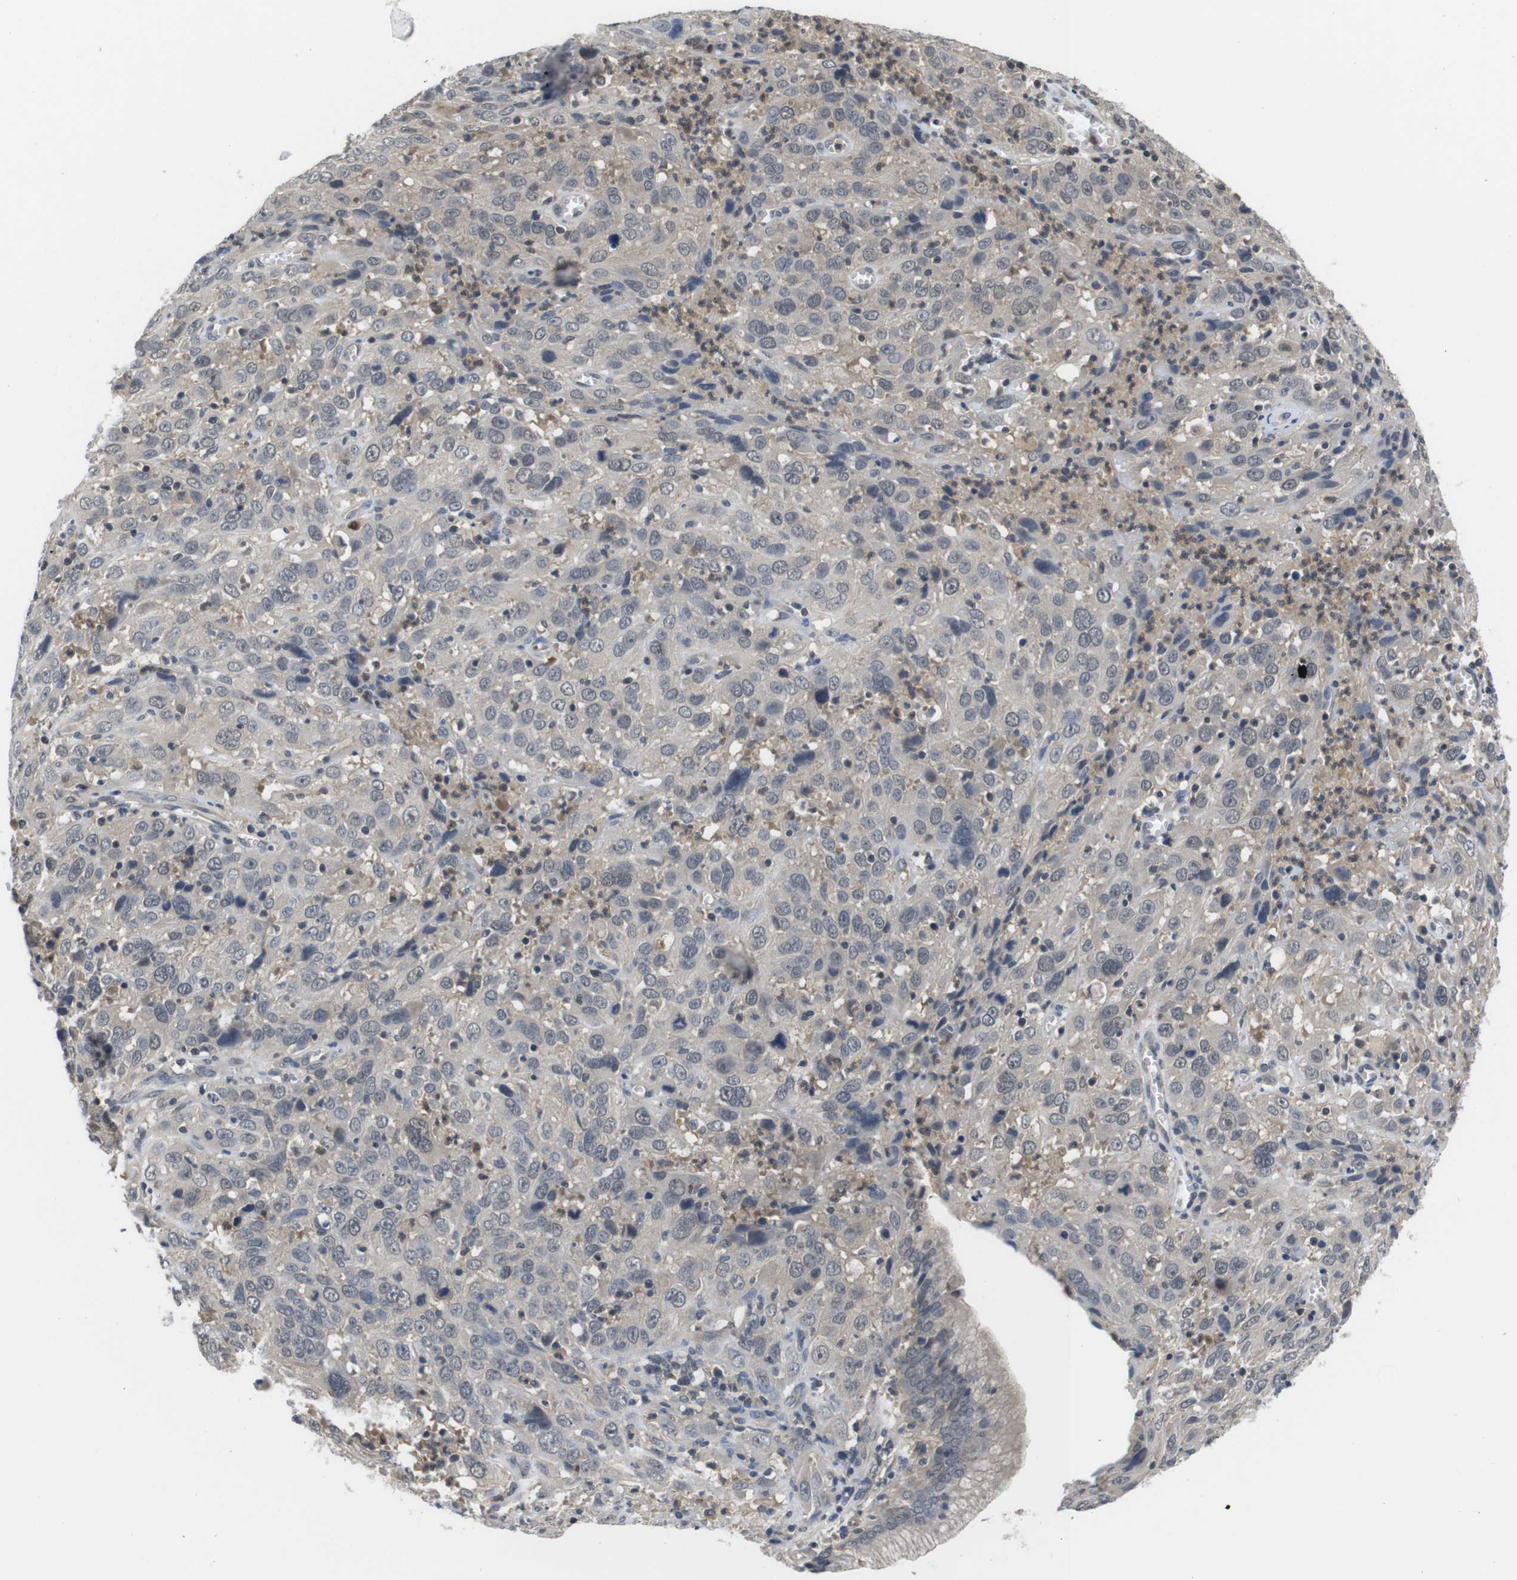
{"staining": {"intensity": "negative", "quantity": "none", "location": "none"}, "tissue": "cervical cancer", "cell_type": "Tumor cells", "image_type": "cancer", "snomed": [{"axis": "morphology", "description": "Squamous cell carcinoma, NOS"}, {"axis": "topography", "description": "Cervix"}], "caption": "Tumor cells show no significant staining in cervical cancer.", "gene": "FADD", "patient": {"sex": "female", "age": 32}}